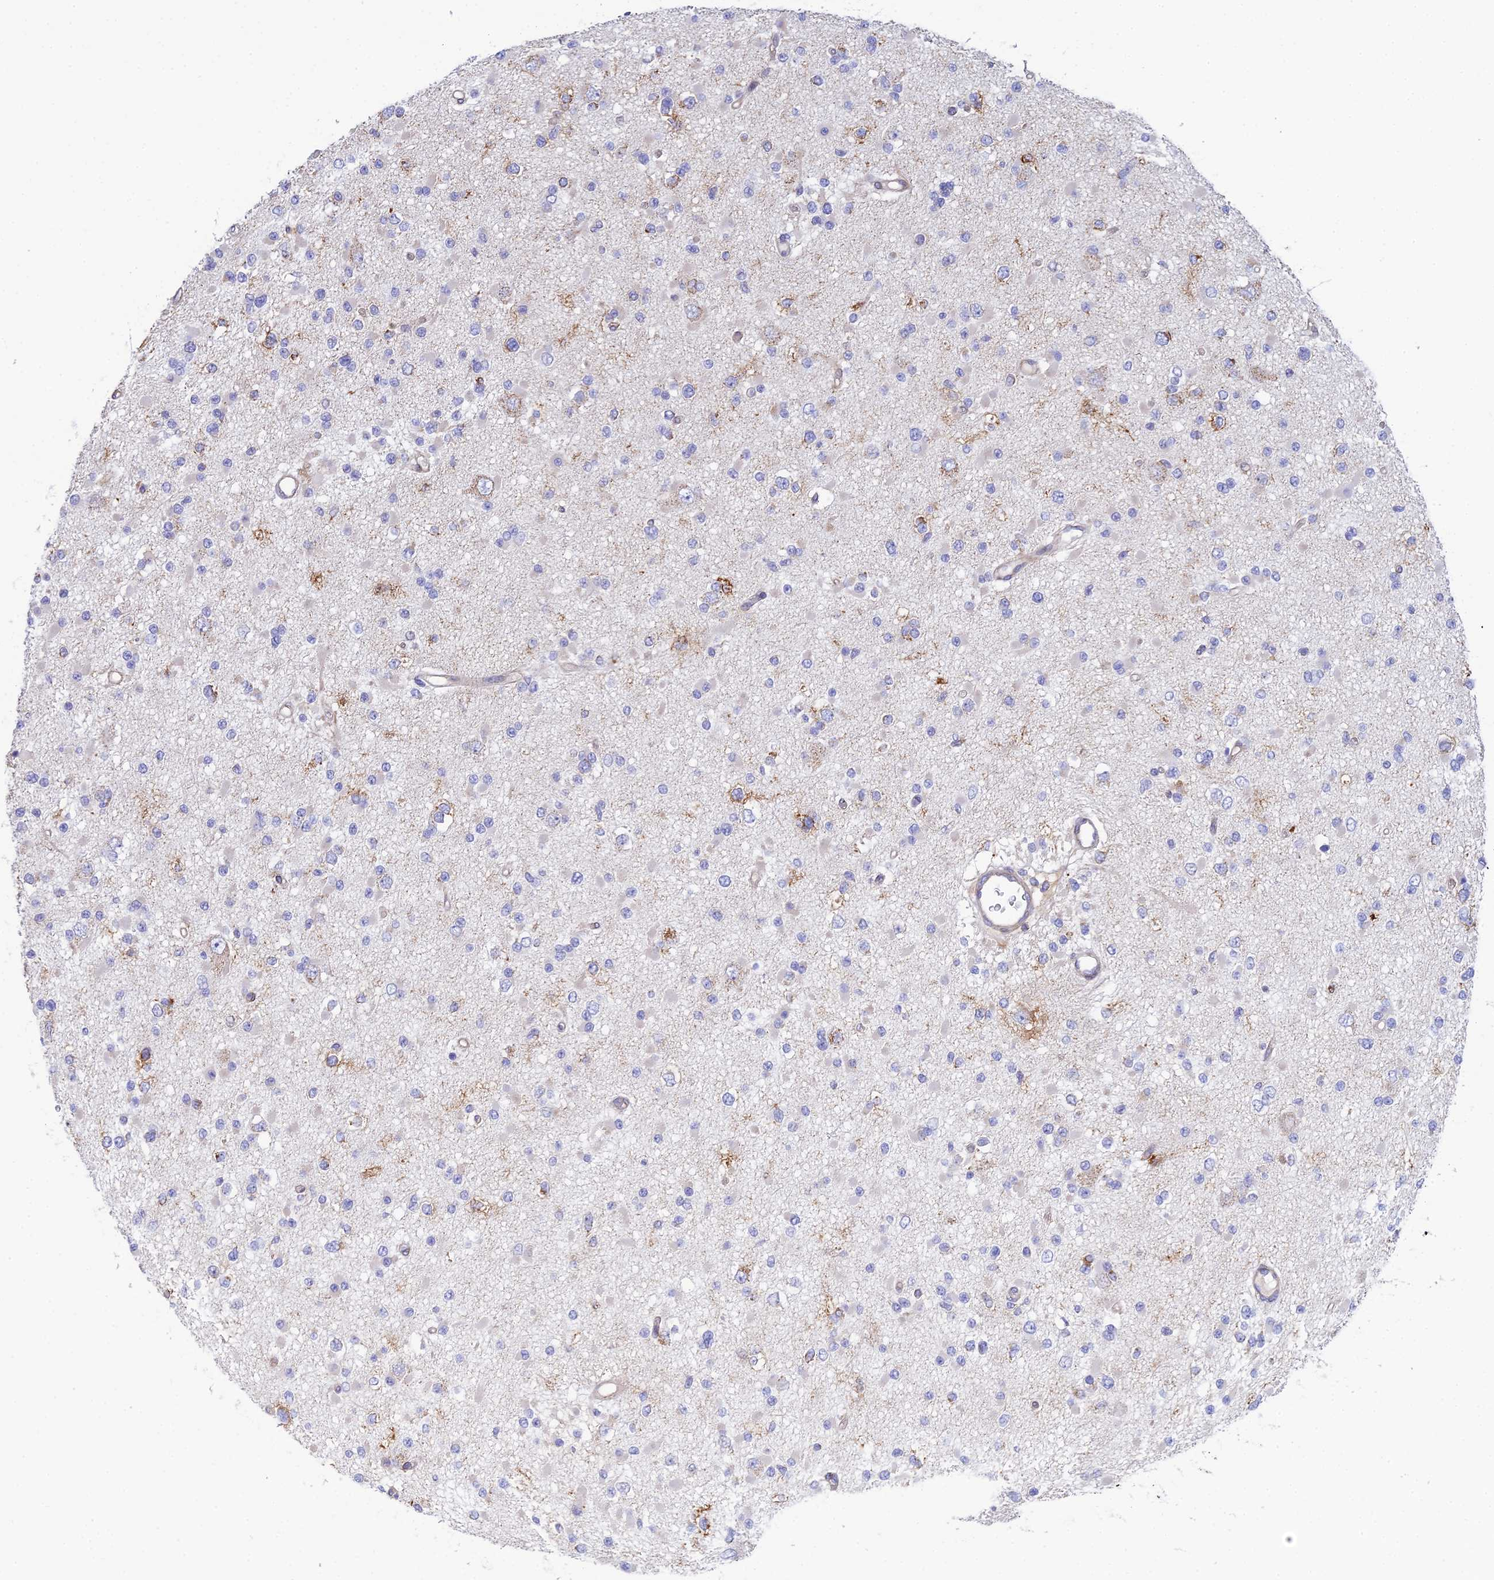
{"staining": {"intensity": "negative", "quantity": "none", "location": "none"}, "tissue": "glioma", "cell_type": "Tumor cells", "image_type": "cancer", "snomed": [{"axis": "morphology", "description": "Glioma, malignant, Low grade"}, {"axis": "topography", "description": "Brain"}], "caption": "There is no significant expression in tumor cells of malignant glioma (low-grade). Nuclei are stained in blue.", "gene": "CSPG4", "patient": {"sex": "female", "age": 22}}